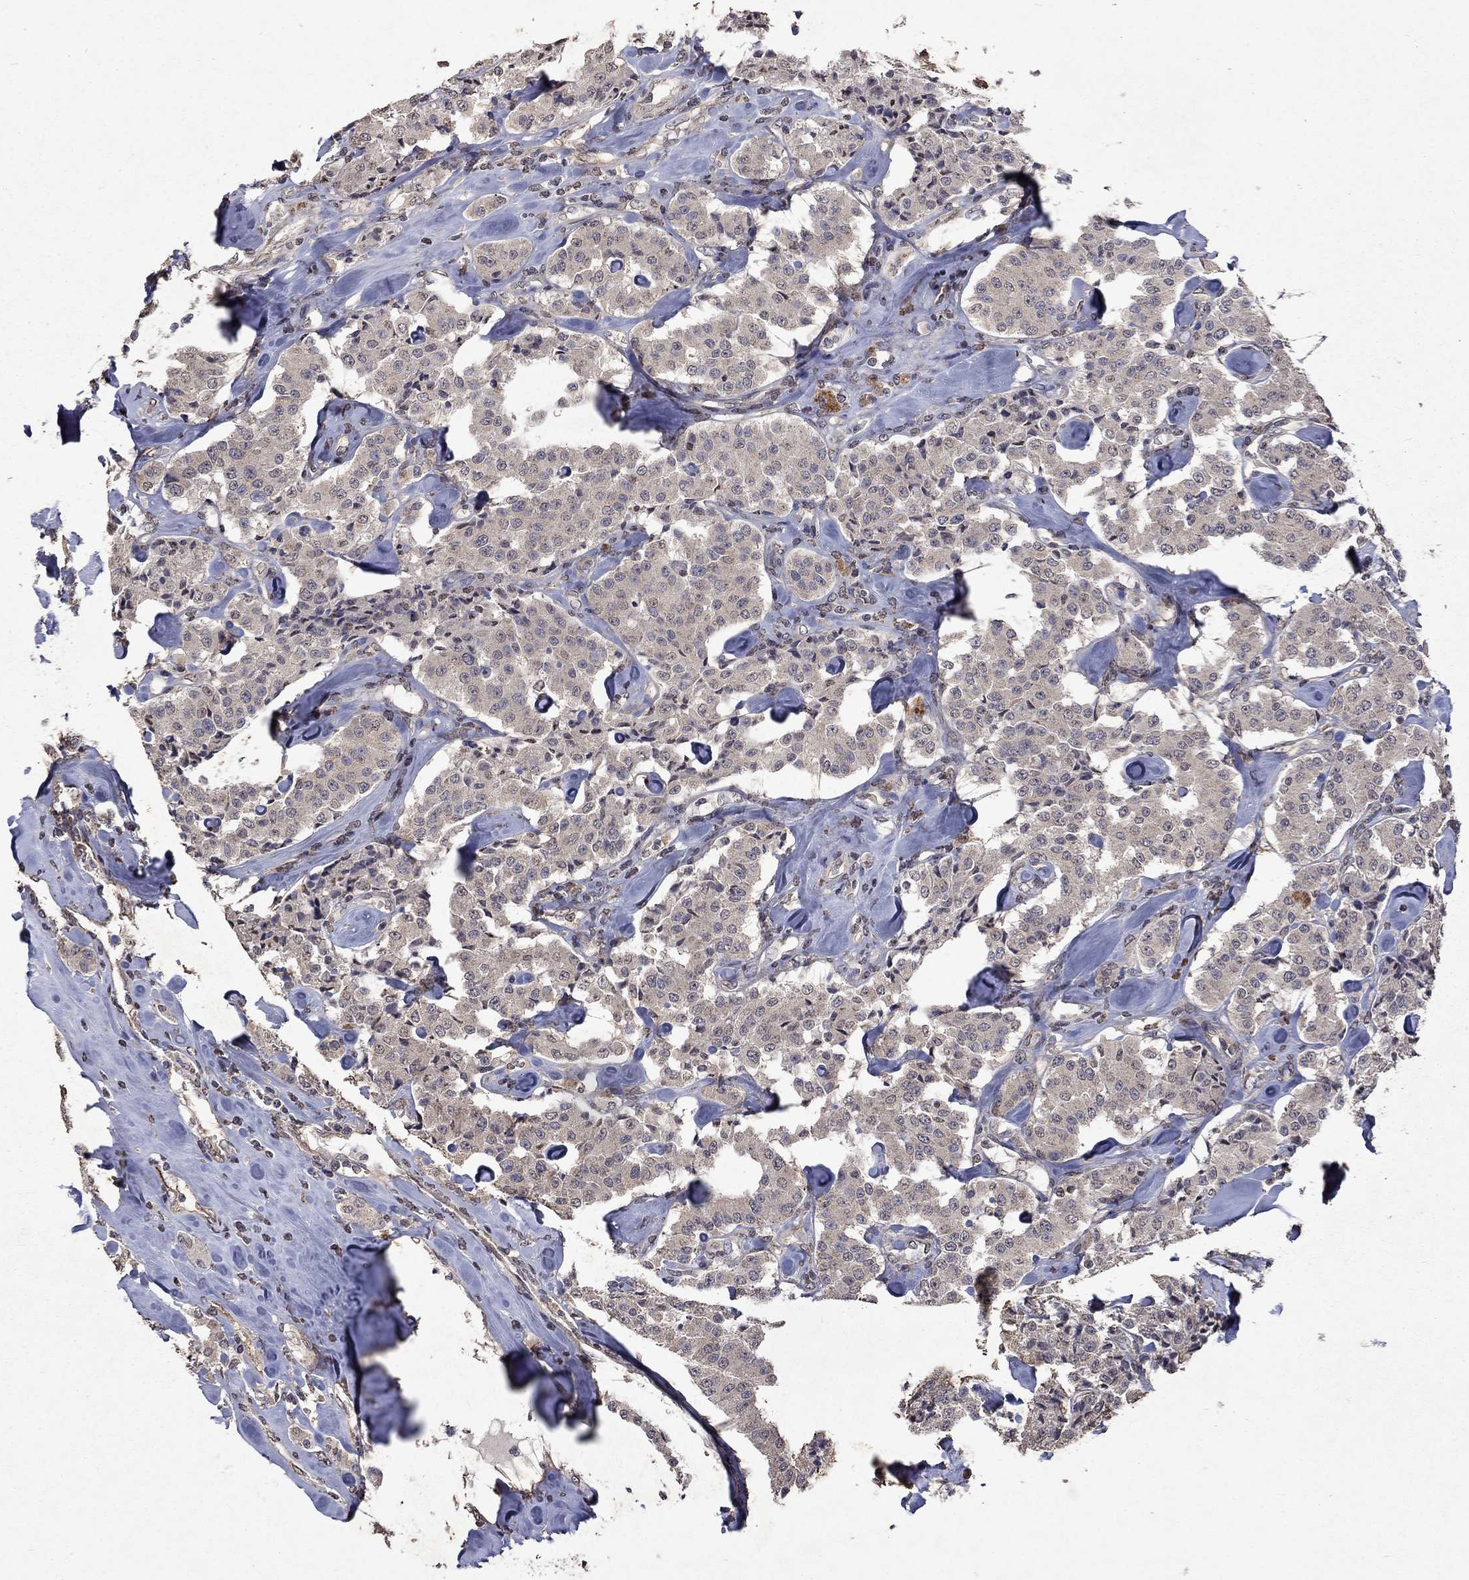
{"staining": {"intensity": "weak", "quantity": "25%-75%", "location": "cytoplasmic/membranous"}, "tissue": "carcinoid", "cell_type": "Tumor cells", "image_type": "cancer", "snomed": [{"axis": "morphology", "description": "Carcinoid, malignant, NOS"}, {"axis": "topography", "description": "Pancreas"}], "caption": "IHC (DAB (3,3'-diaminobenzidine)) staining of human malignant carcinoid displays weak cytoplasmic/membranous protein staining in about 25%-75% of tumor cells.", "gene": "TTC38", "patient": {"sex": "male", "age": 41}}